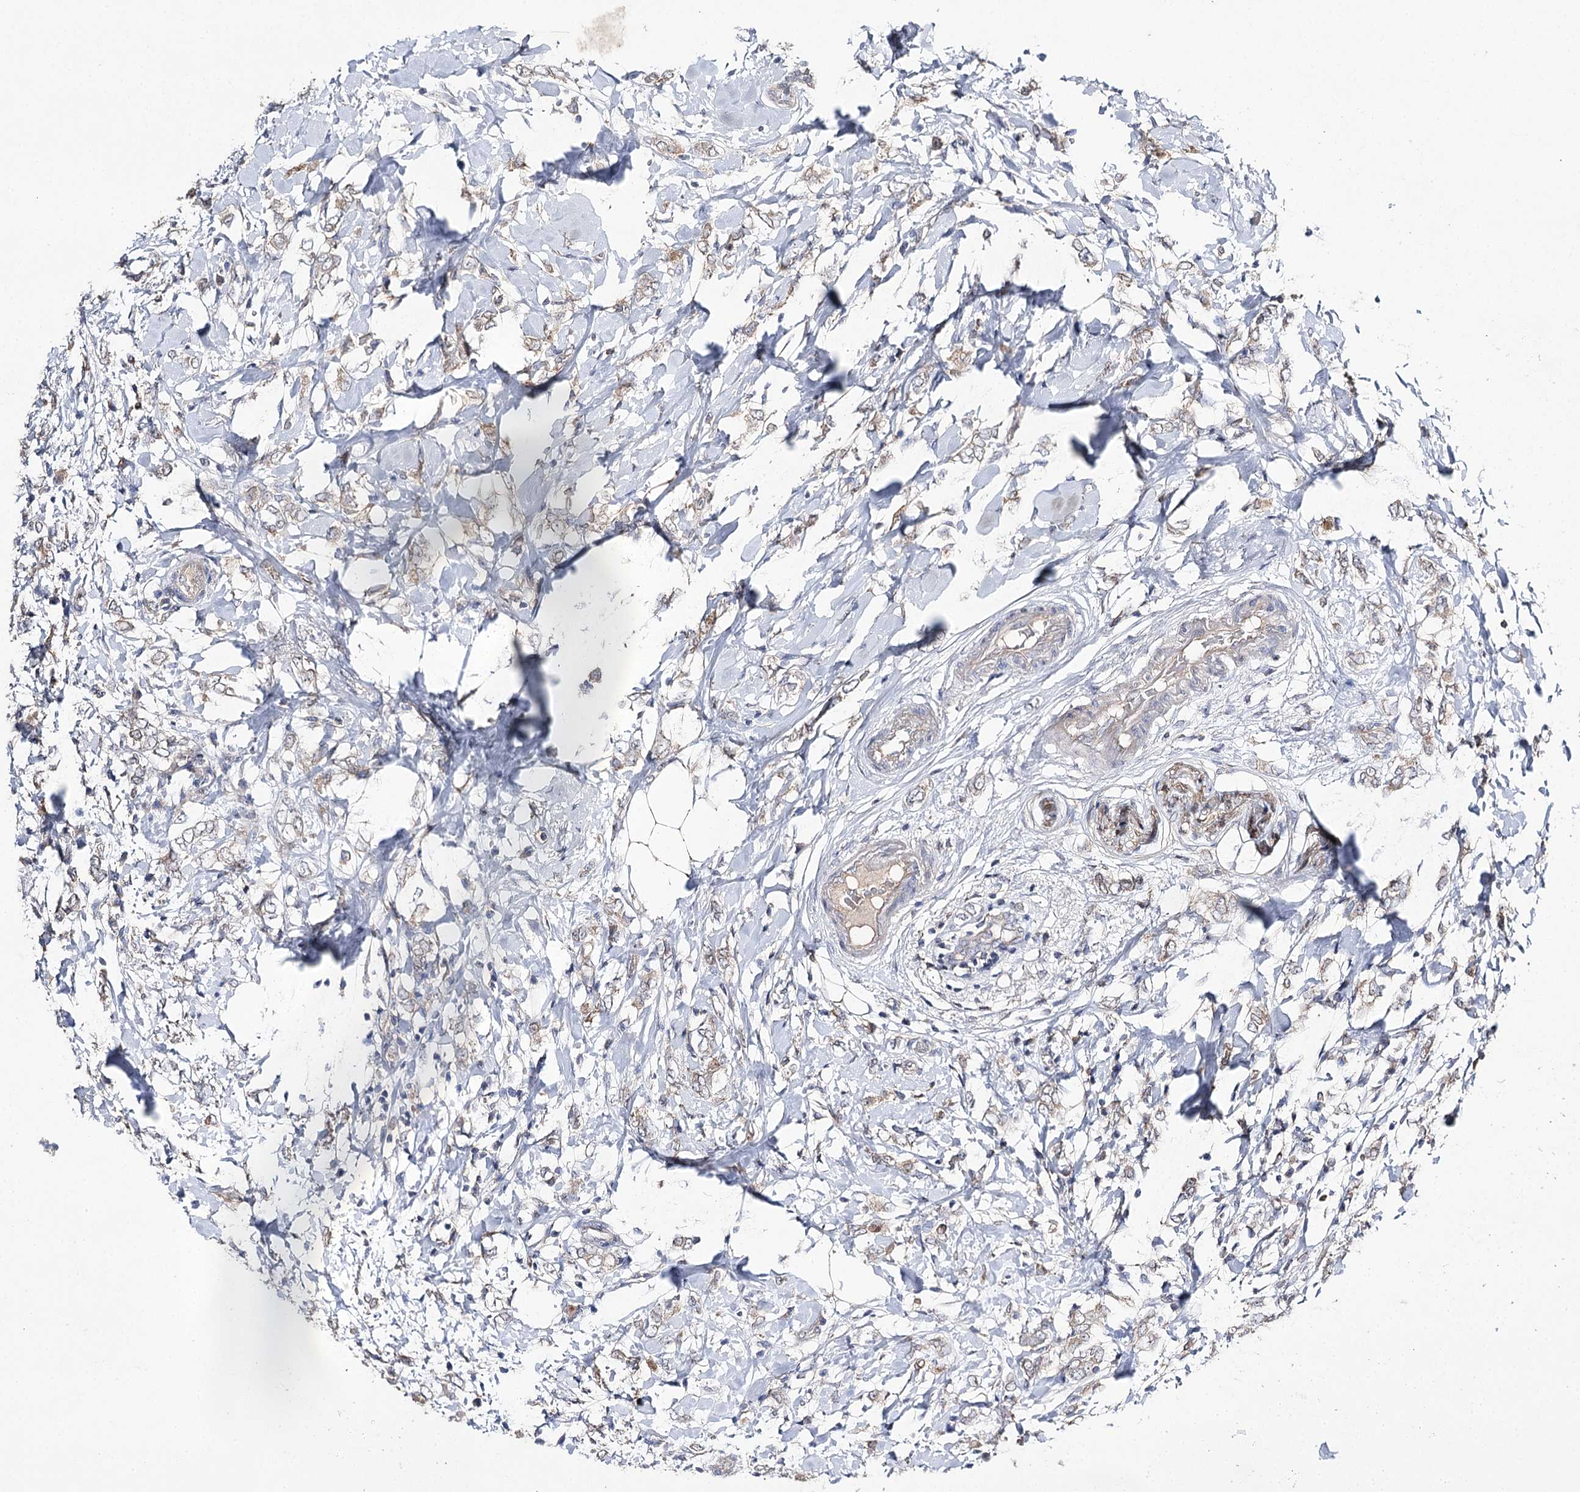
{"staining": {"intensity": "weak", "quantity": "<25%", "location": "cytoplasmic/membranous"}, "tissue": "breast cancer", "cell_type": "Tumor cells", "image_type": "cancer", "snomed": [{"axis": "morphology", "description": "Normal tissue, NOS"}, {"axis": "morphology", "description": "Lobular carcinoma"}, {"axis": "topography", "description": "Breast"}], "caption": "Tumor cells show no significant protein staining in lobular carcinoma (breast).", "gene": "AURKC", "patient": {"sex": "female", "age": 47}}